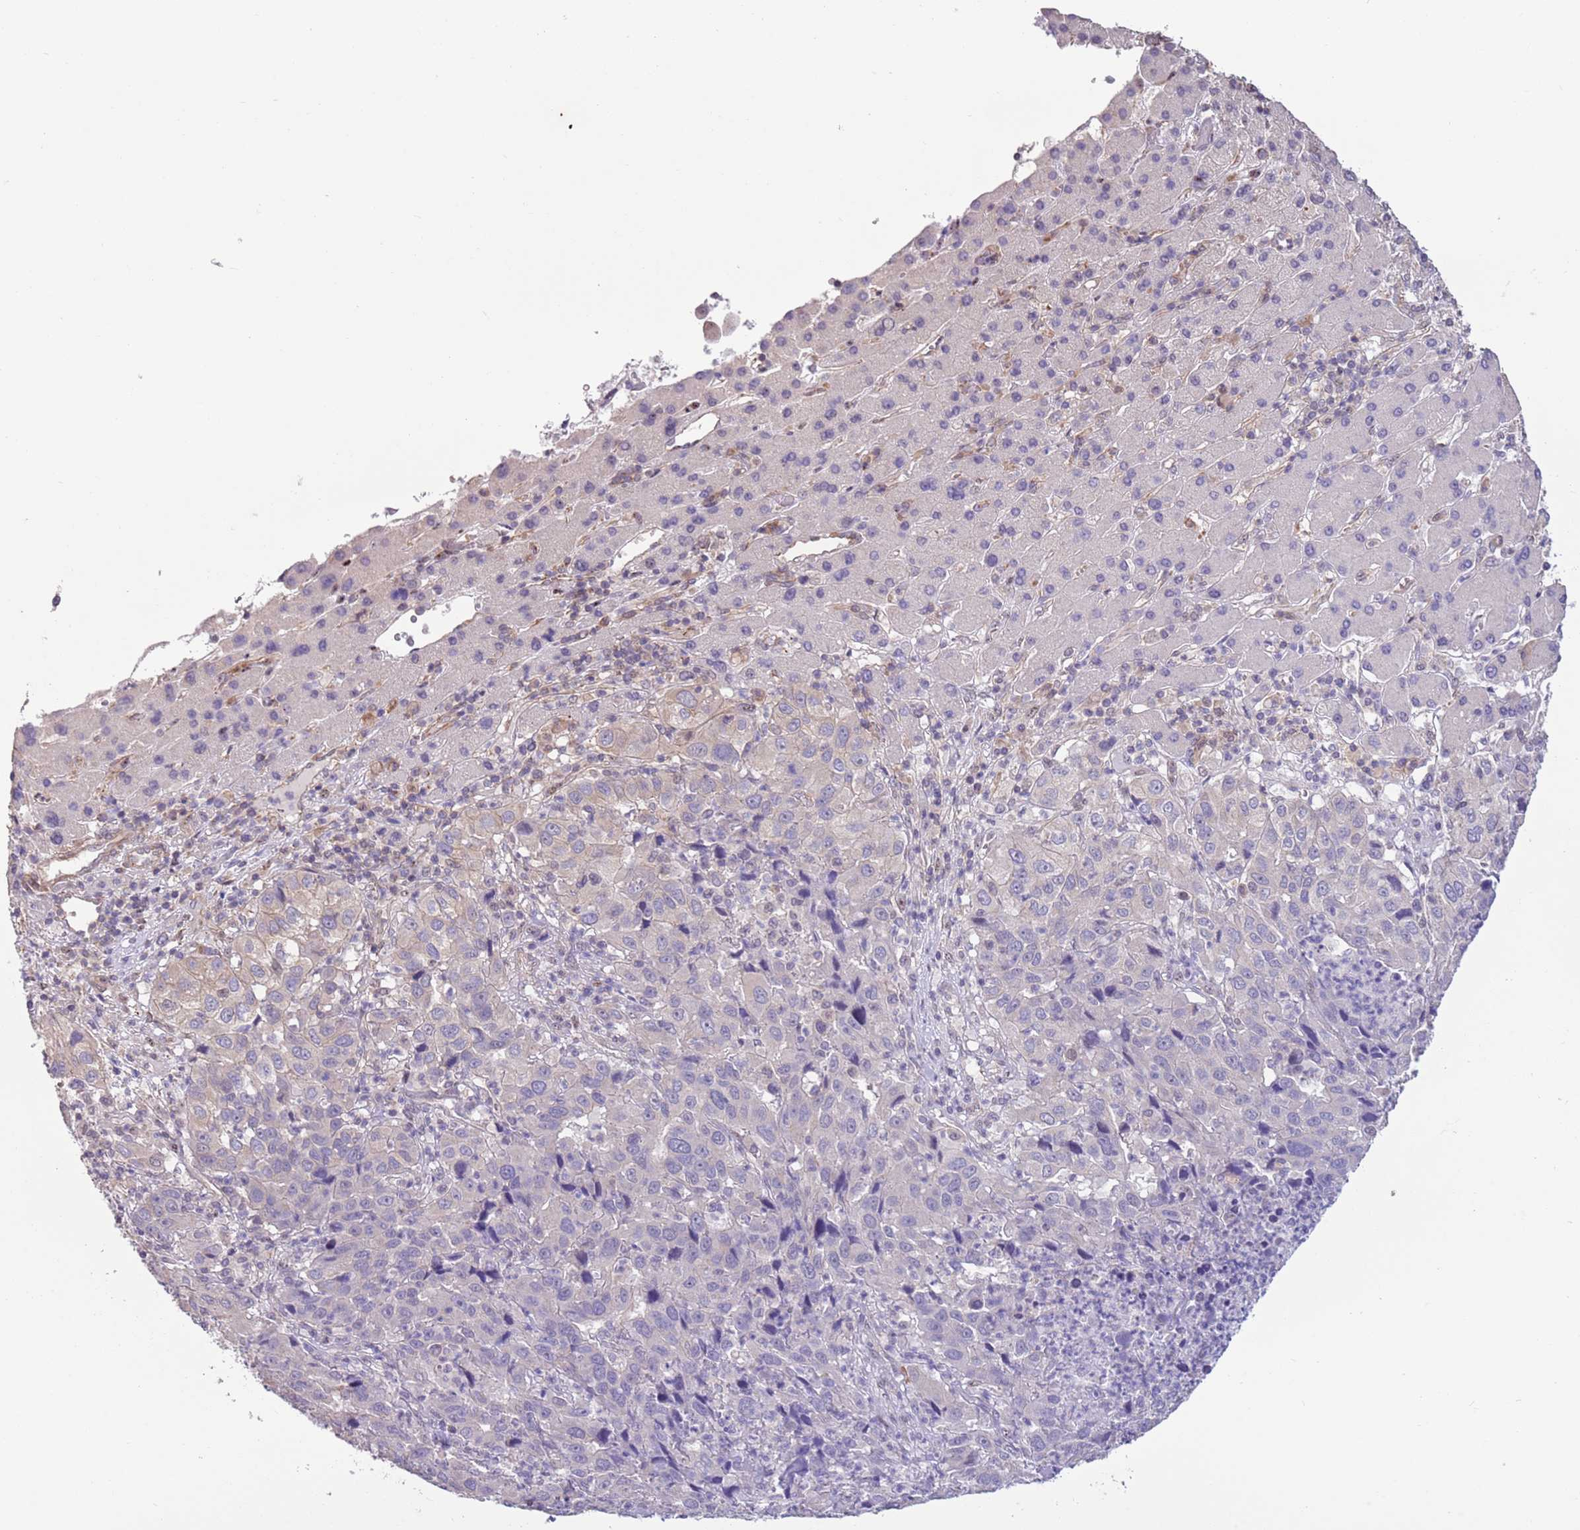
{"staining": {"intensity": "negative", "quantity": "none", "location": "none"}, "tissue": "liver cancer", "cell_type": "Tumor cells", "image_type": "cancer", "snomed": [{"axis": "morphology", "description": "Carcinoma, Hepatocellular, NOS"}, {"axis": "topography", "description": "Liver"}], "caption": "Human liver cancer stained for a protein using immunohistochemistry (IHC) shows no positivity in tumor cells.", "gene": "CAPN9", "patient": {"sex": "male", "age": 63}}